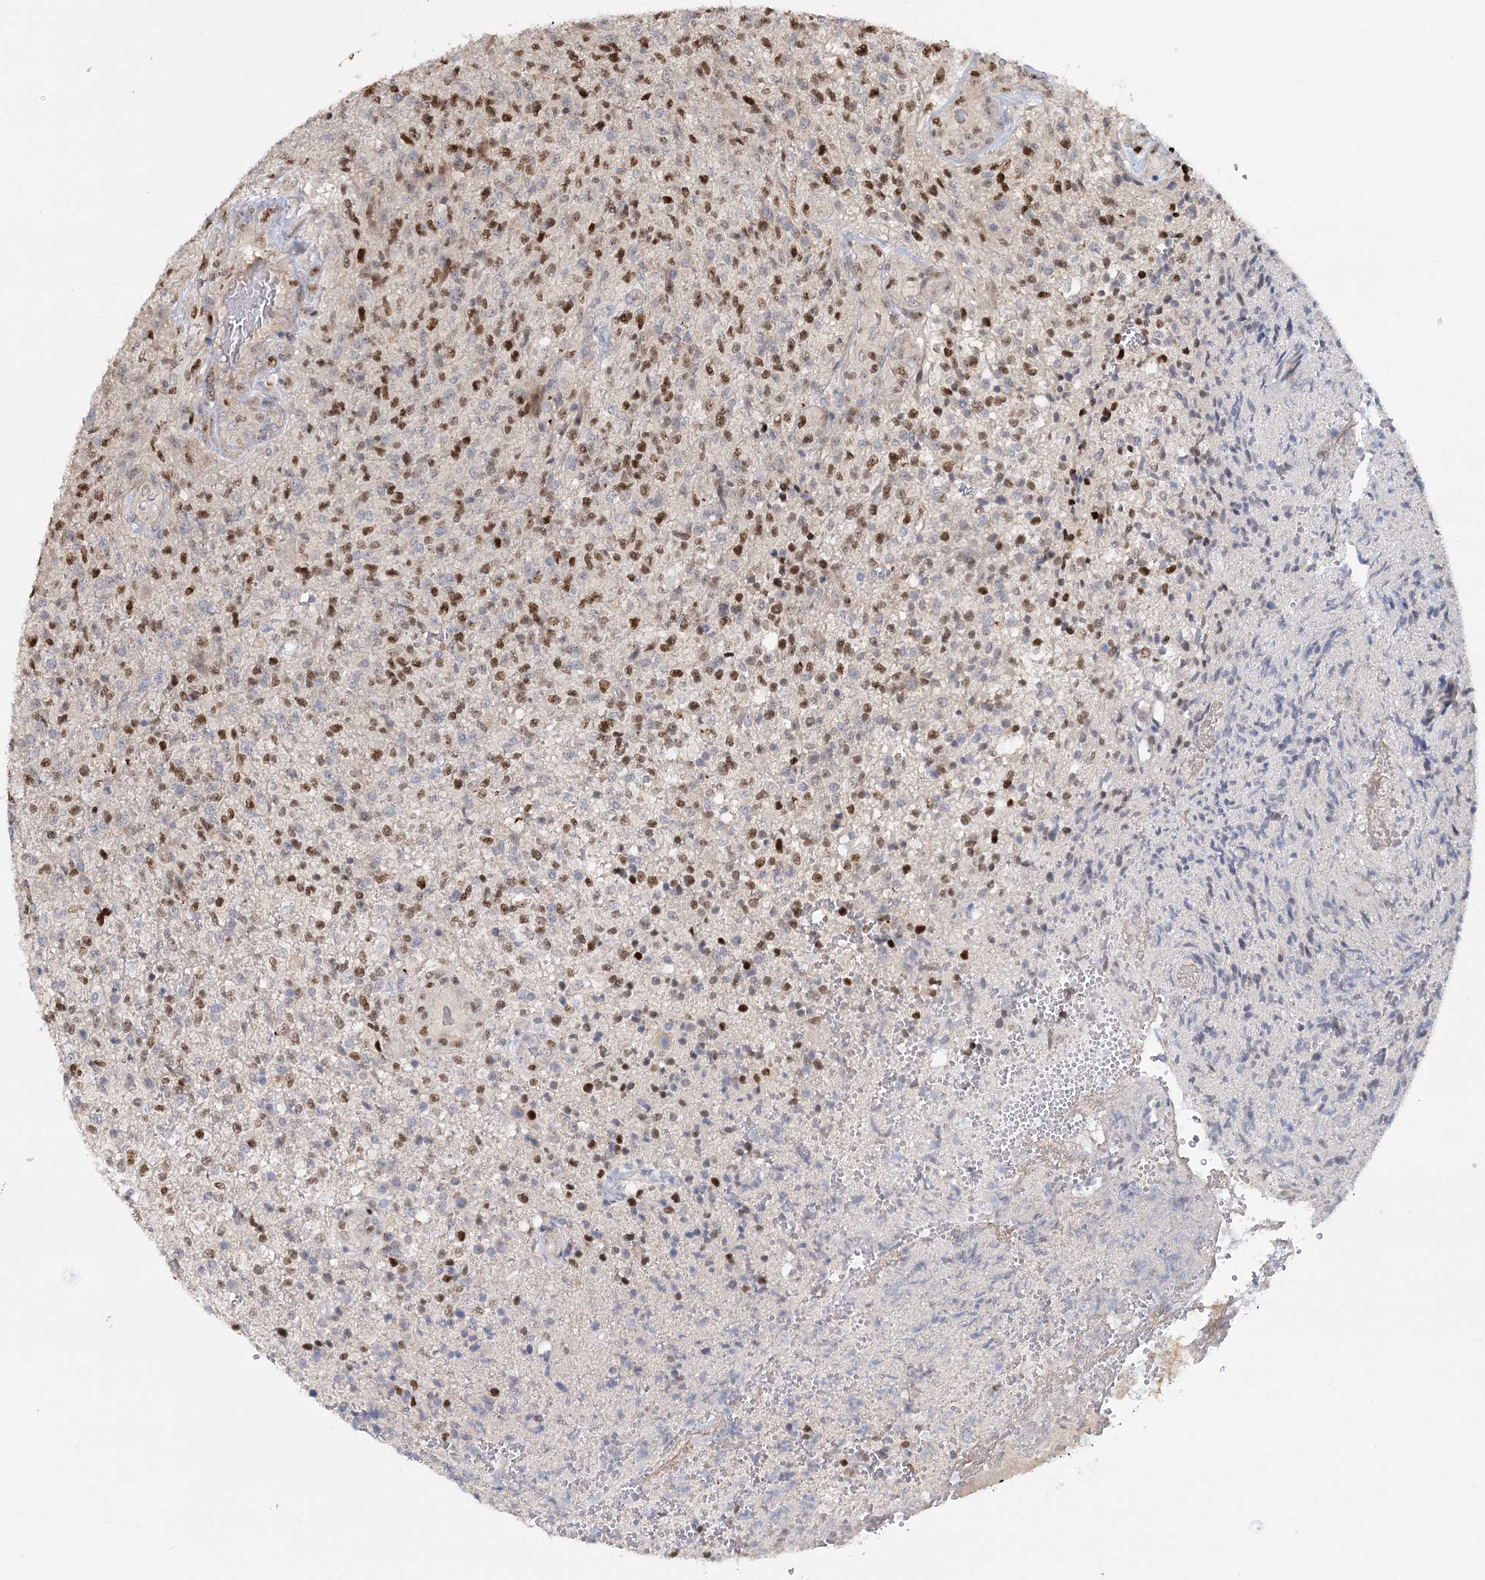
{"staining": {"intensity": "moderate", "quantity": "25%-75%", "location": "nuclear"}, "tissue": "glioma", "cell_type": "Tumor cells", "image_type": "cancer", "snomed": [{"axis": "morphology", "description": "Glioma, malignant, High grade"}, {"axis": "topography", "description": "Brain"}], "caption": "Protein positivity by IHC exhibits moderate nuclear staining in about 25%-75% of tumor cells in malignant glioma (high-grade). (DAB = brown stain, brightfield microscopy at high magnification).", "gene": "PIK3C2A", "patient": {"sex": "male", "age": 56}}